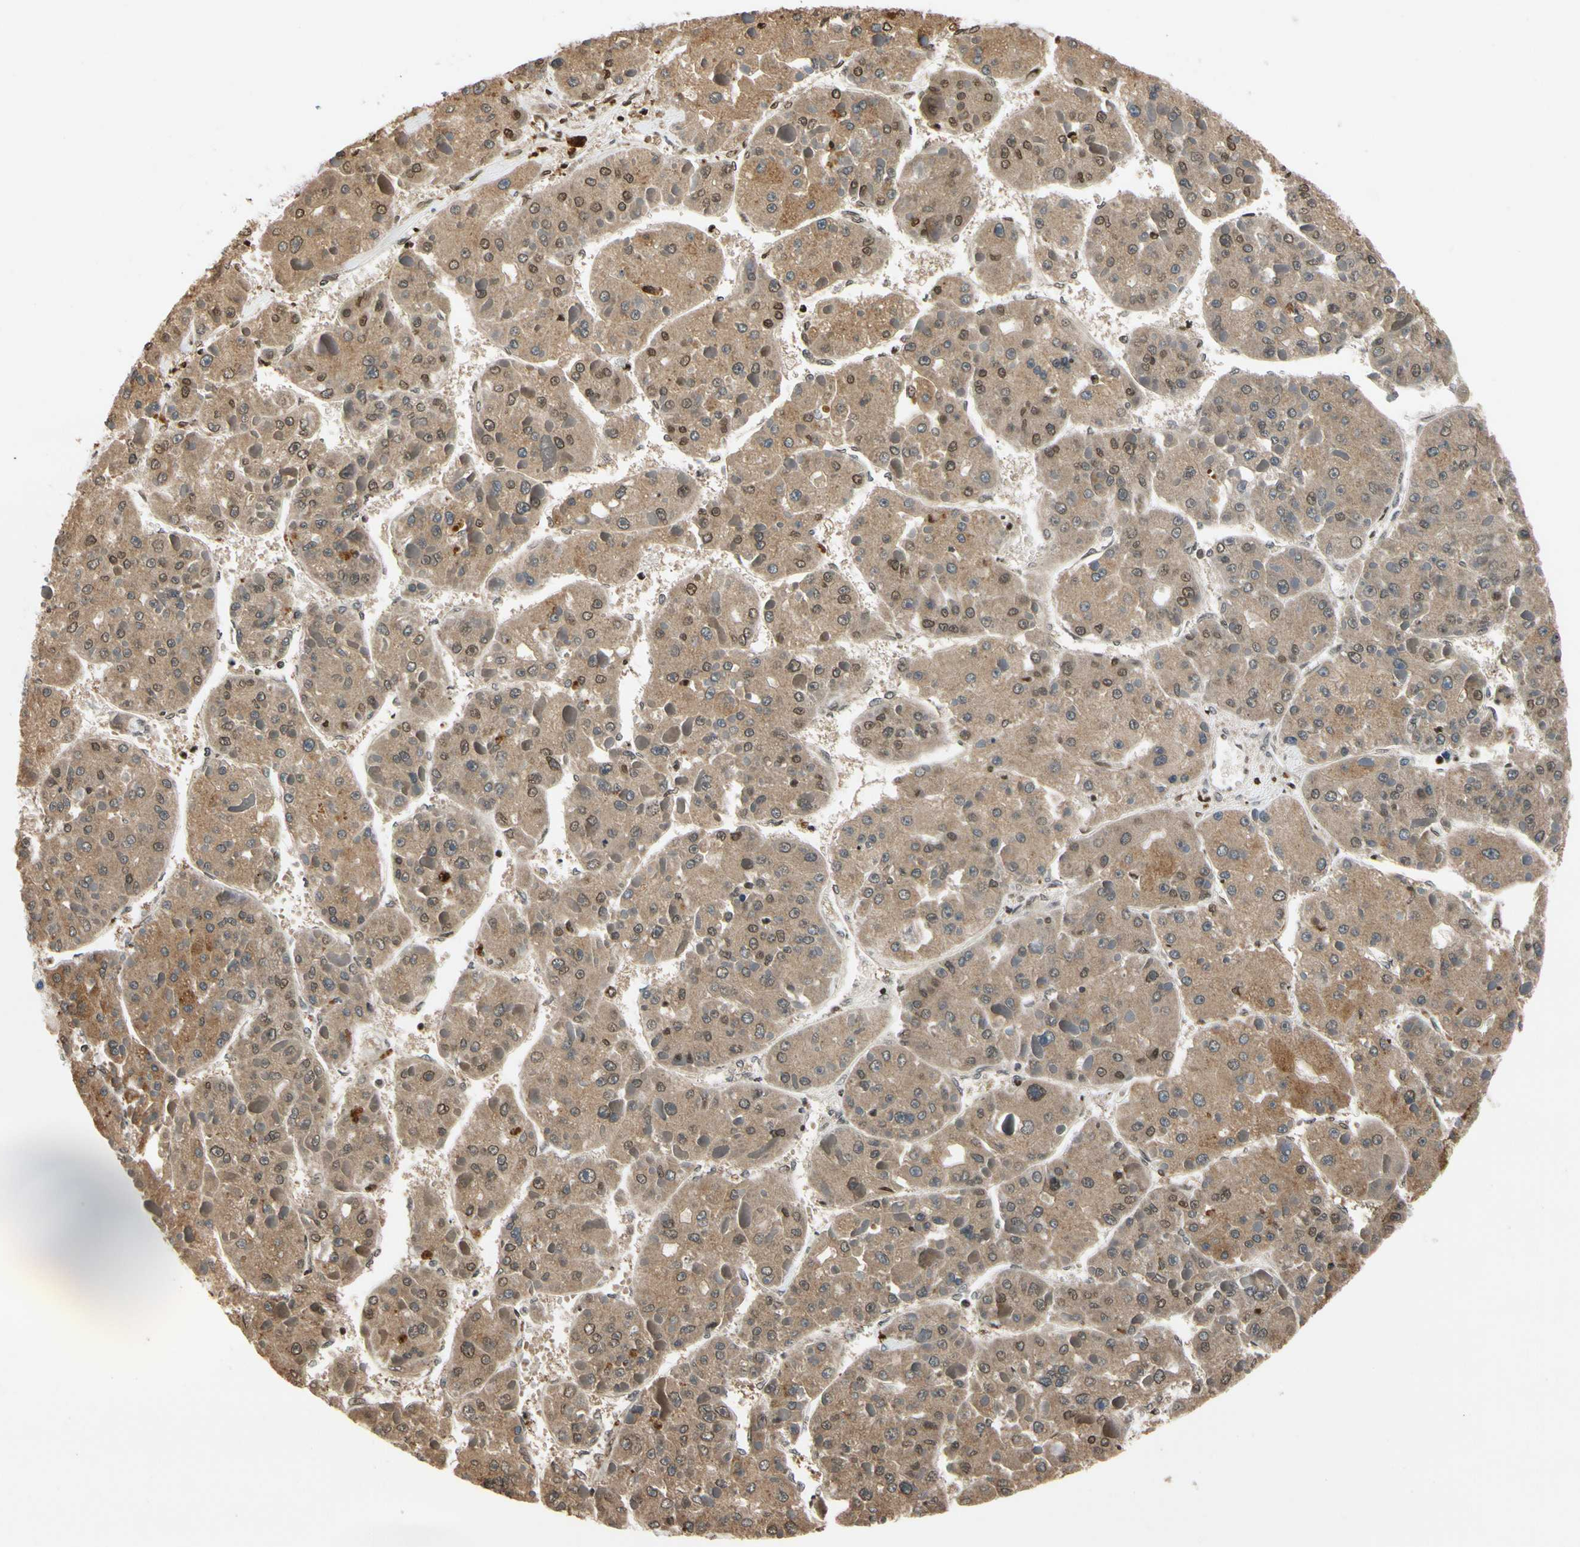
{"staining": {"intensity": "moderate", "quantity": ">75%", "location": "cytoplasmic/membranous"}, "tissue": "liver cancer", "cell_type": "Tumor cells", "image_type": "cancer", "snomed": [{"axis": "morphology", "description": "Carcinoma, Hepatocellular, NOS"}, {"axis": "topography", "description": "Liver"}], "caption": "Liver cancer (hepatocellular carcinoma) tissue exhibits moderate cytoplasmic/membranous staining in approximately >75% of tumor cells Using DAB (brown) and hematoxylin (blue) stains, captured at high magnification using brightfield microscopy.", "gene": "SLC27A6", "patient": {"sex": "female", "age": 73}}